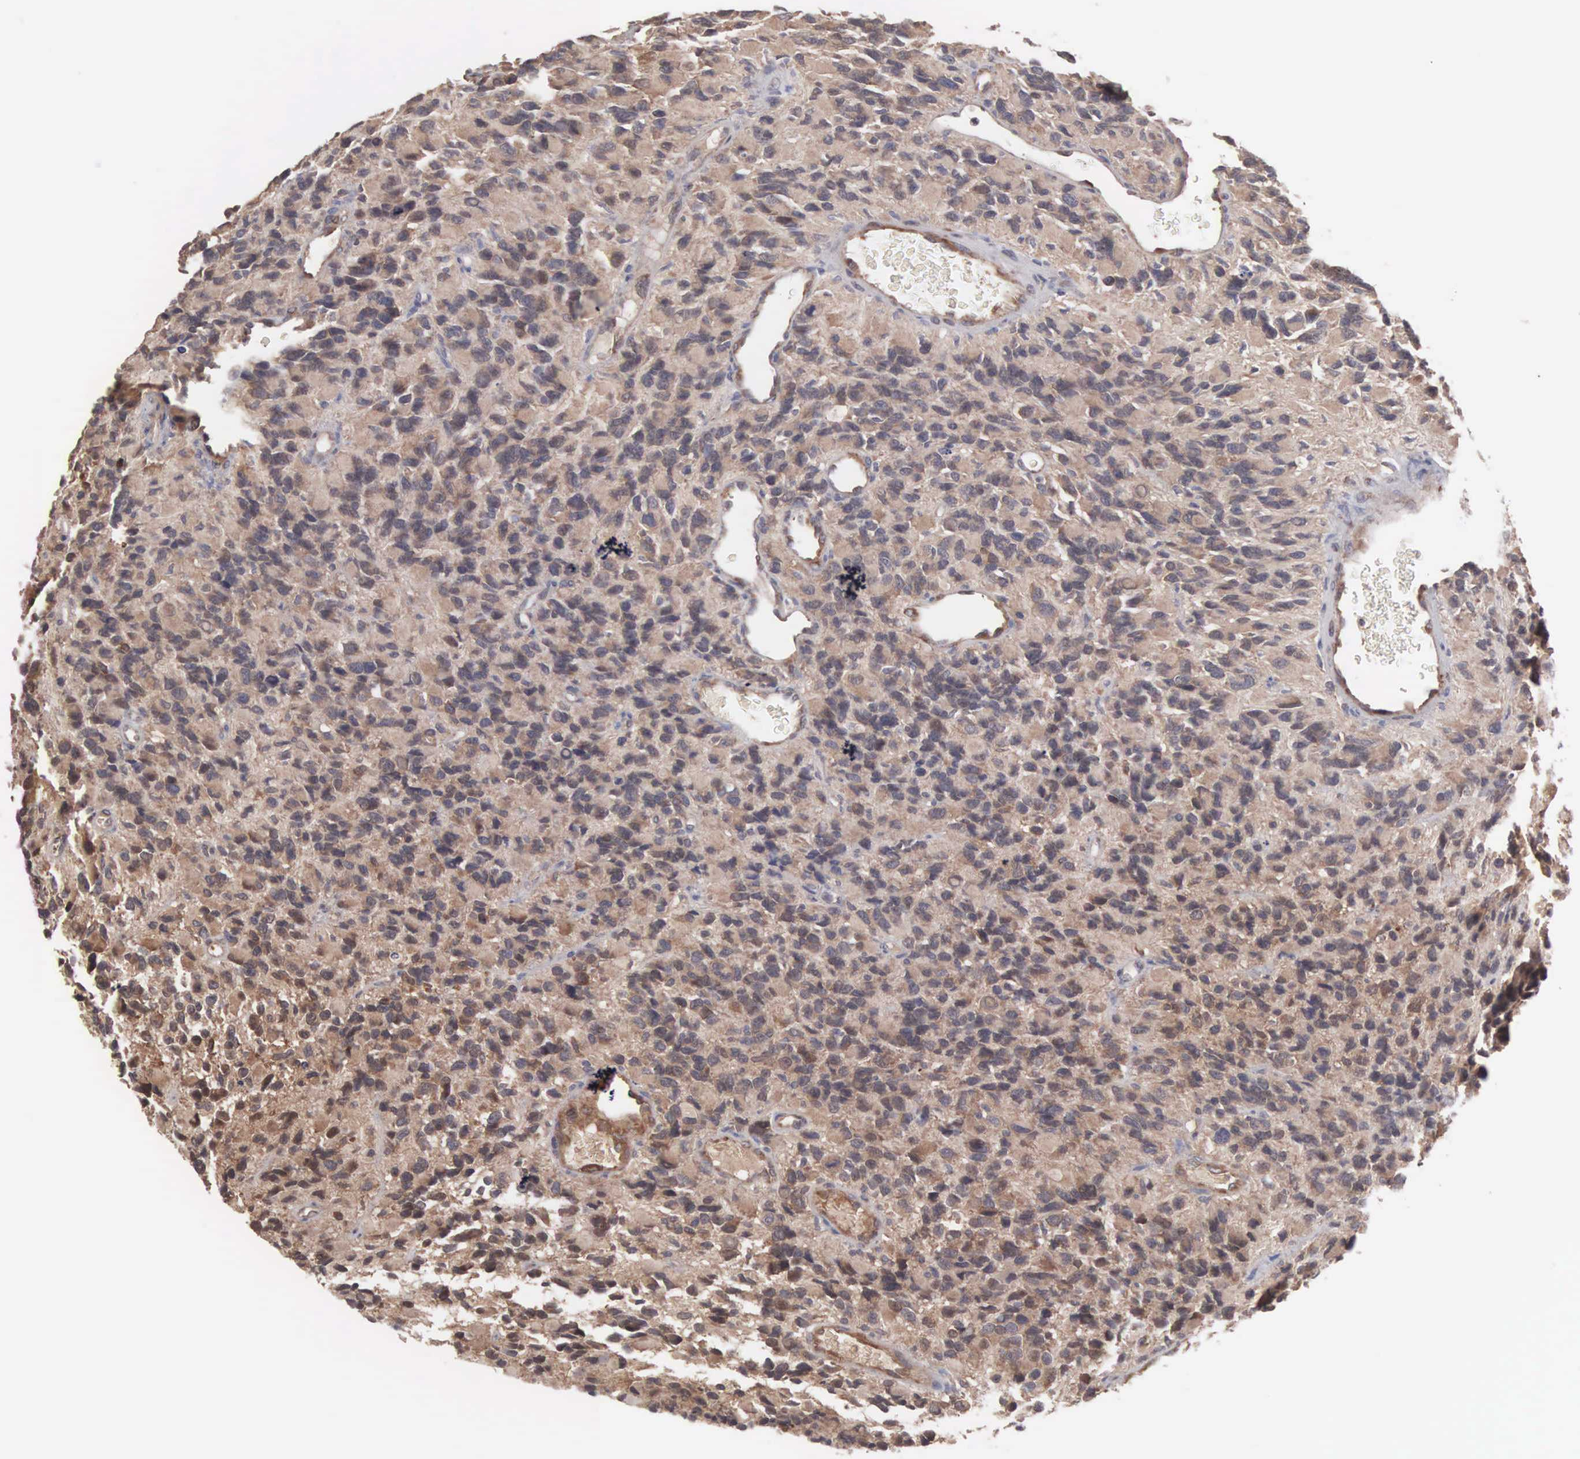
{"staining": {"intensity": "moderate", "quantity": ">75%", "location": "cytoplasmic/membranous"}, "tissue": "glioma", "cell_type": "Tumor cells", "image_type": "cancer", "snomed": [{"axis": "morphology", "description": "Glioma, malignant, High grade"}, {"axis": "topography", "description": "Brain"}], "caption": "A micrograph of human glioma stained for a protein demonstrates moderate cytoplasmic/membranous brown staining in tumor cells.", "gene": "INF2", "patient": {"sex": "male", "age": 77}}